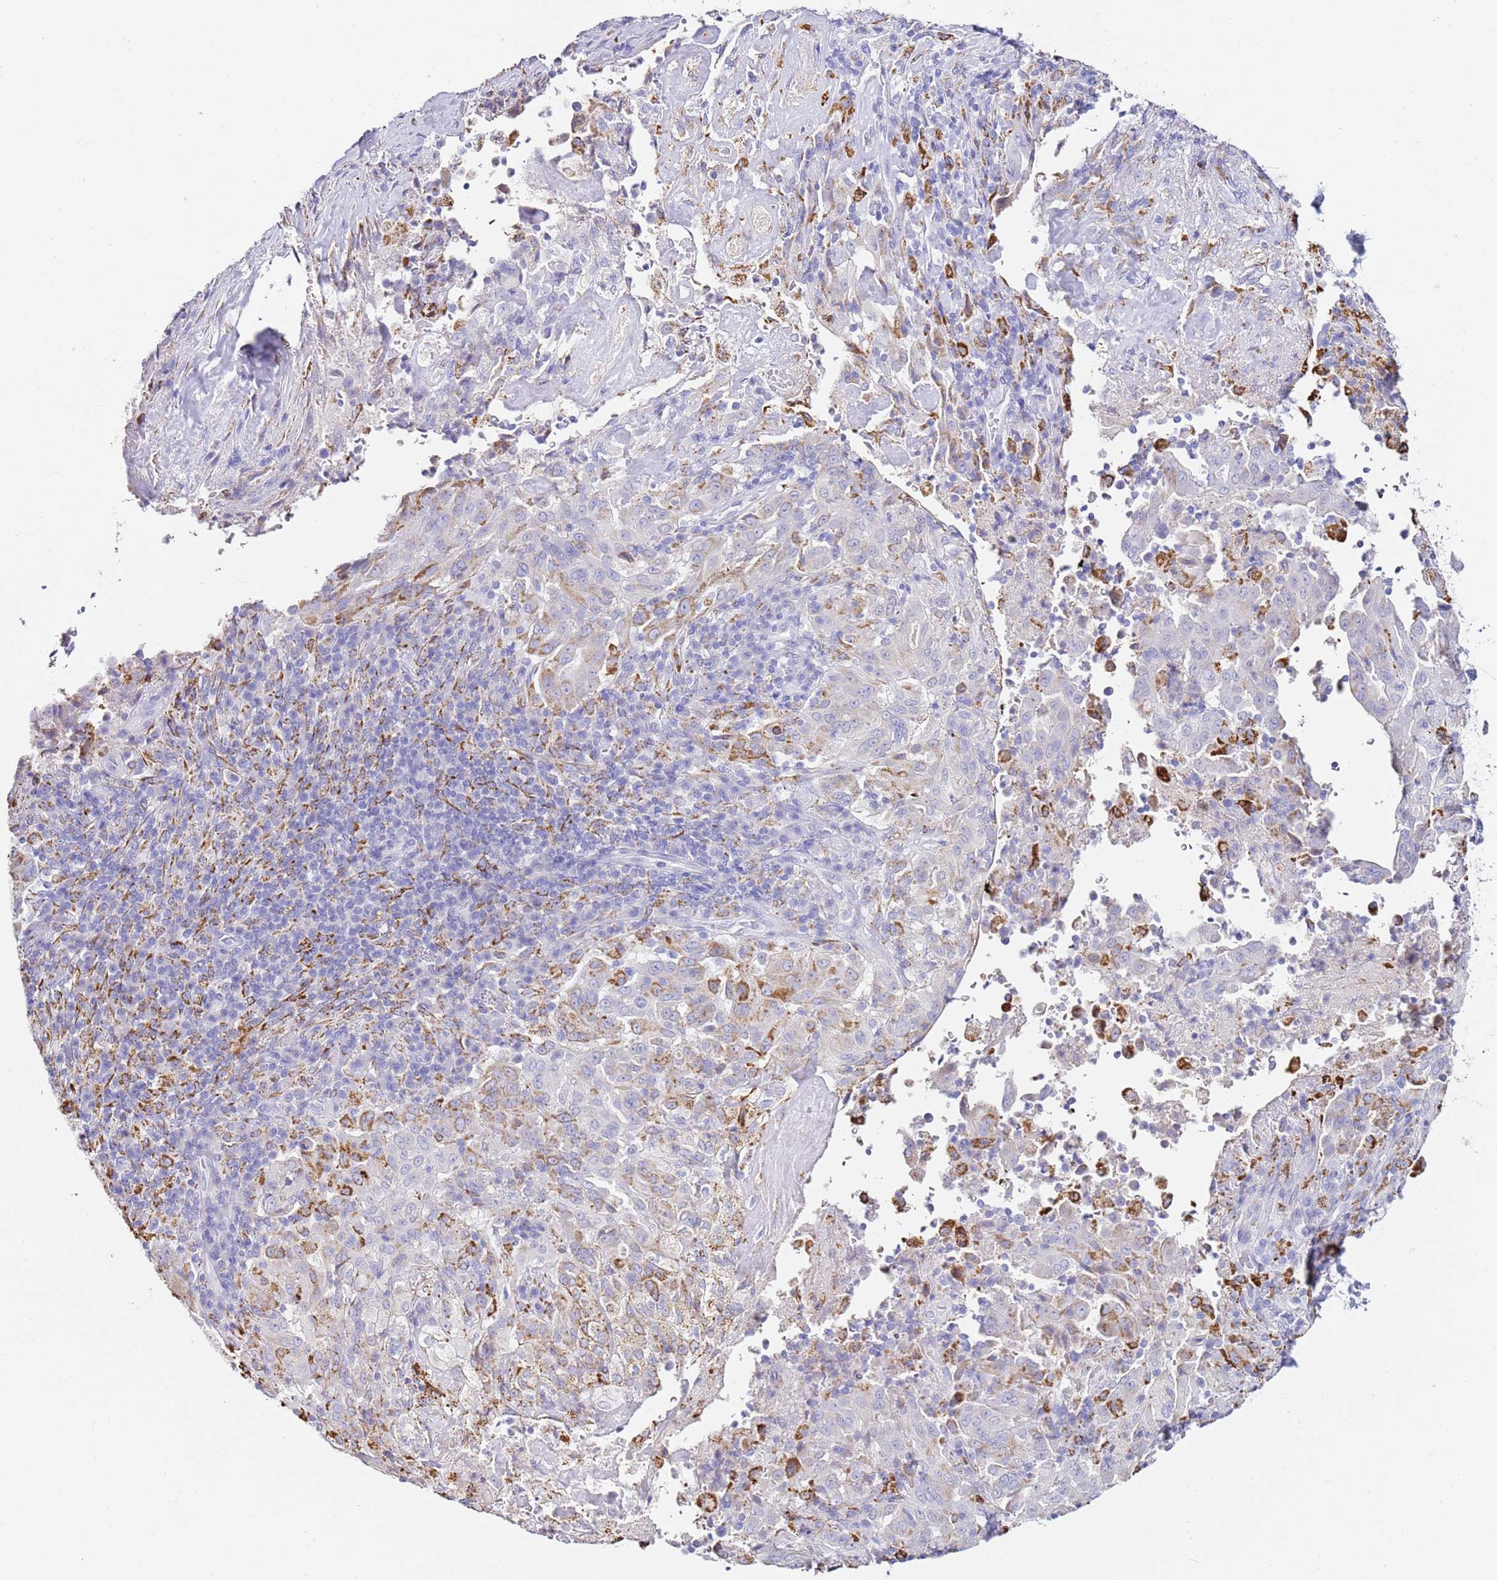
{"staining": {"intensity": "moderate", "quantity": "<25%", "location": "cytoplasmic/membranous"}, "tissue": "pancreatic cancer", "cell_type": "Tumor cells", "image_type": "cancer", "snomed": [{"axis": "morphology", "description": "Adenocarcinoma, NOS"}, {"axis": "topography", "description": "Pancreas"}], "caption": "Immunohistochemical staining of adenocarcinoma (pancreatic) exhibits low levels of moderate cytoplasmic/membranous protein expression in about <25% of tumor cells. (DAB (3,3'-diaminobenzidine) IHC with brightfield microscopy, high magnification).", "gene": "PTBP2", "patient": {"sex": "male", "age": 63}}